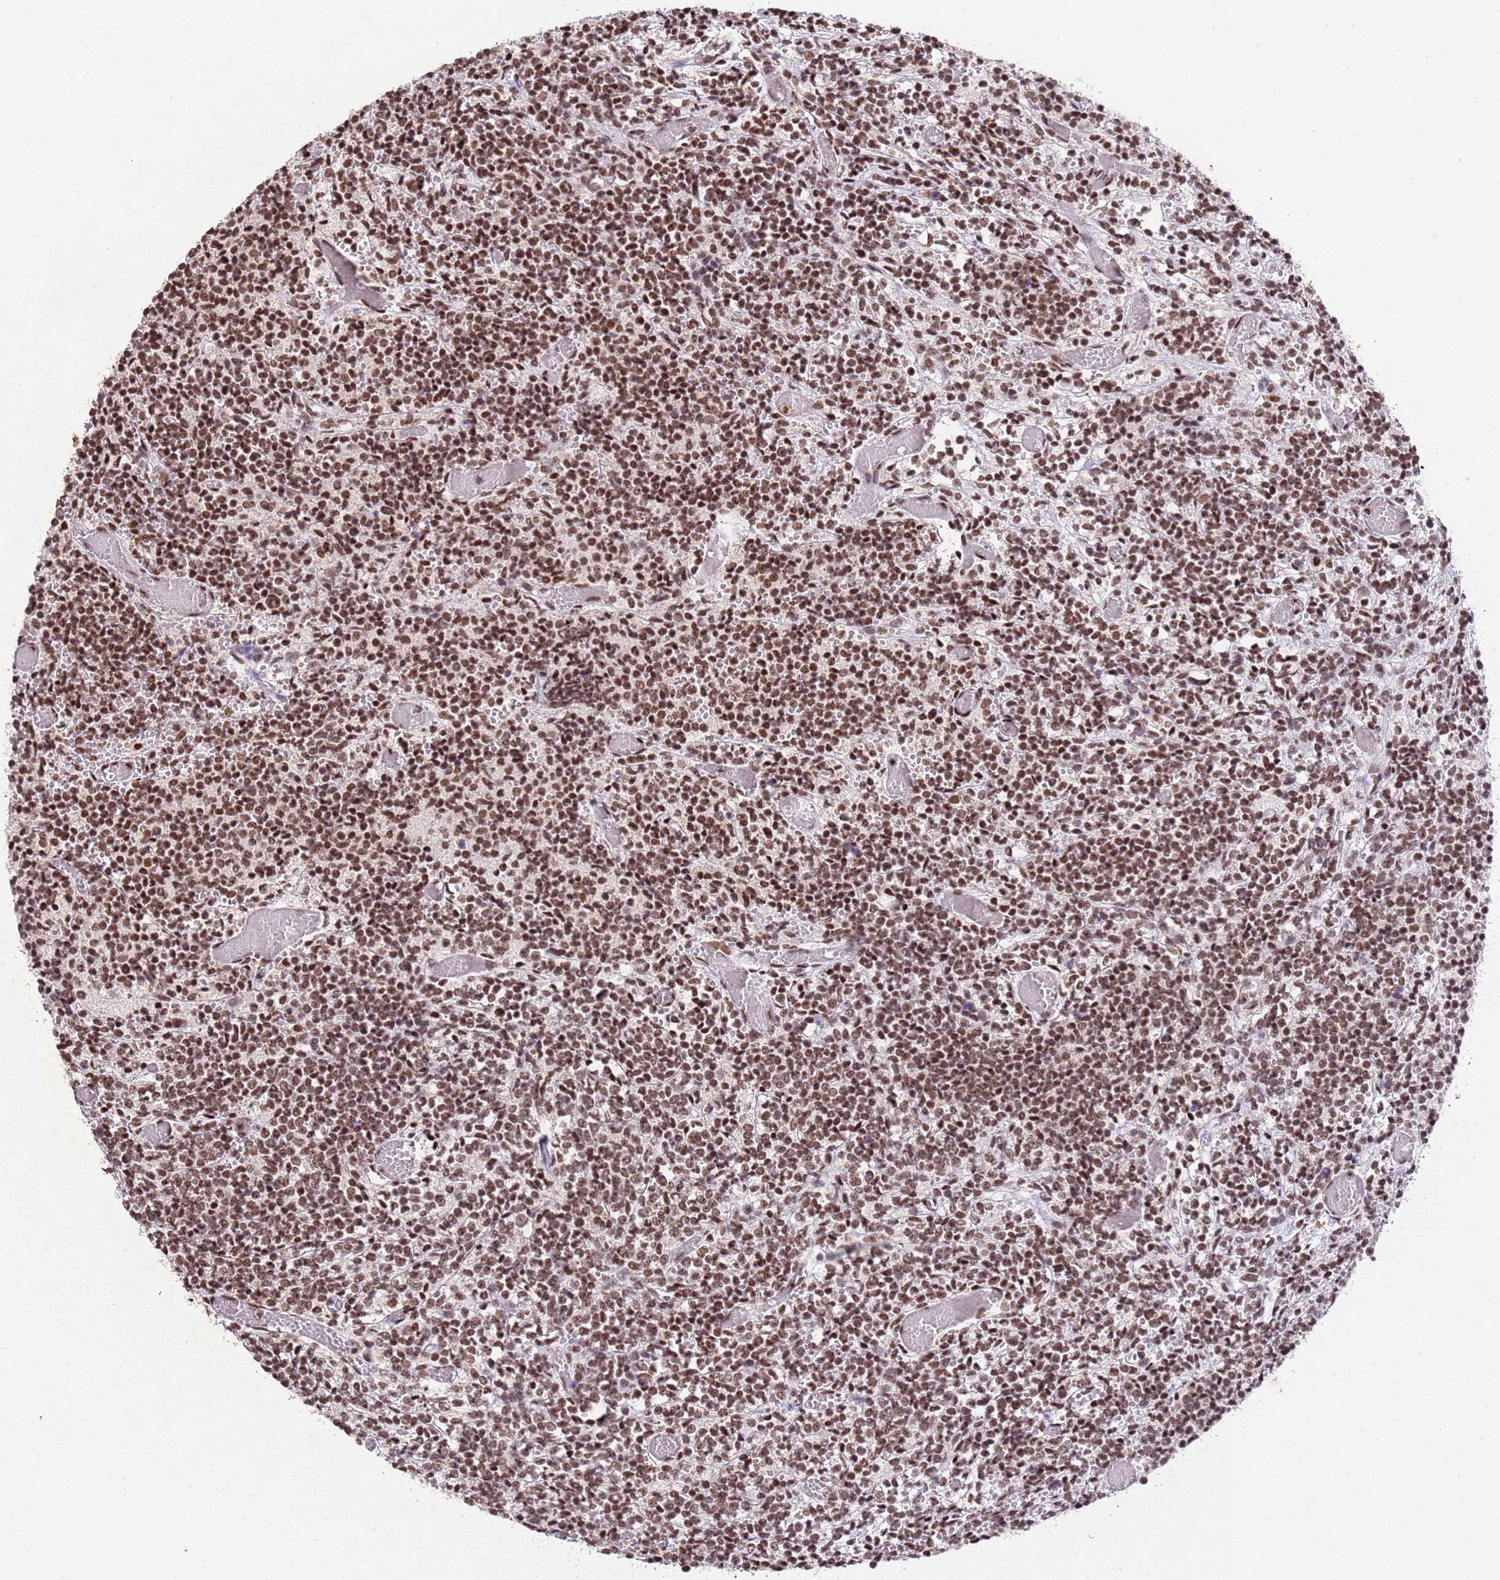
{"staining": {"intensity": "moderate", "quantity": ">75%", "location": "nuclear"}, "tissue": "glioma", "cell_type": "Tumor cells", "image_type": "cancer", "snomed": [{"axis": "morphology", "description": "Glioma, malignant, Low grade"}, {"axis": "topography", "description": "Brain"}], "caption": "This is a micrograph of IHC staining of glioma, which shows moderate expression in the nuclear of tumor cells.", "gene": "ESF1", "patient": {"sex": "female", "age": 1}}